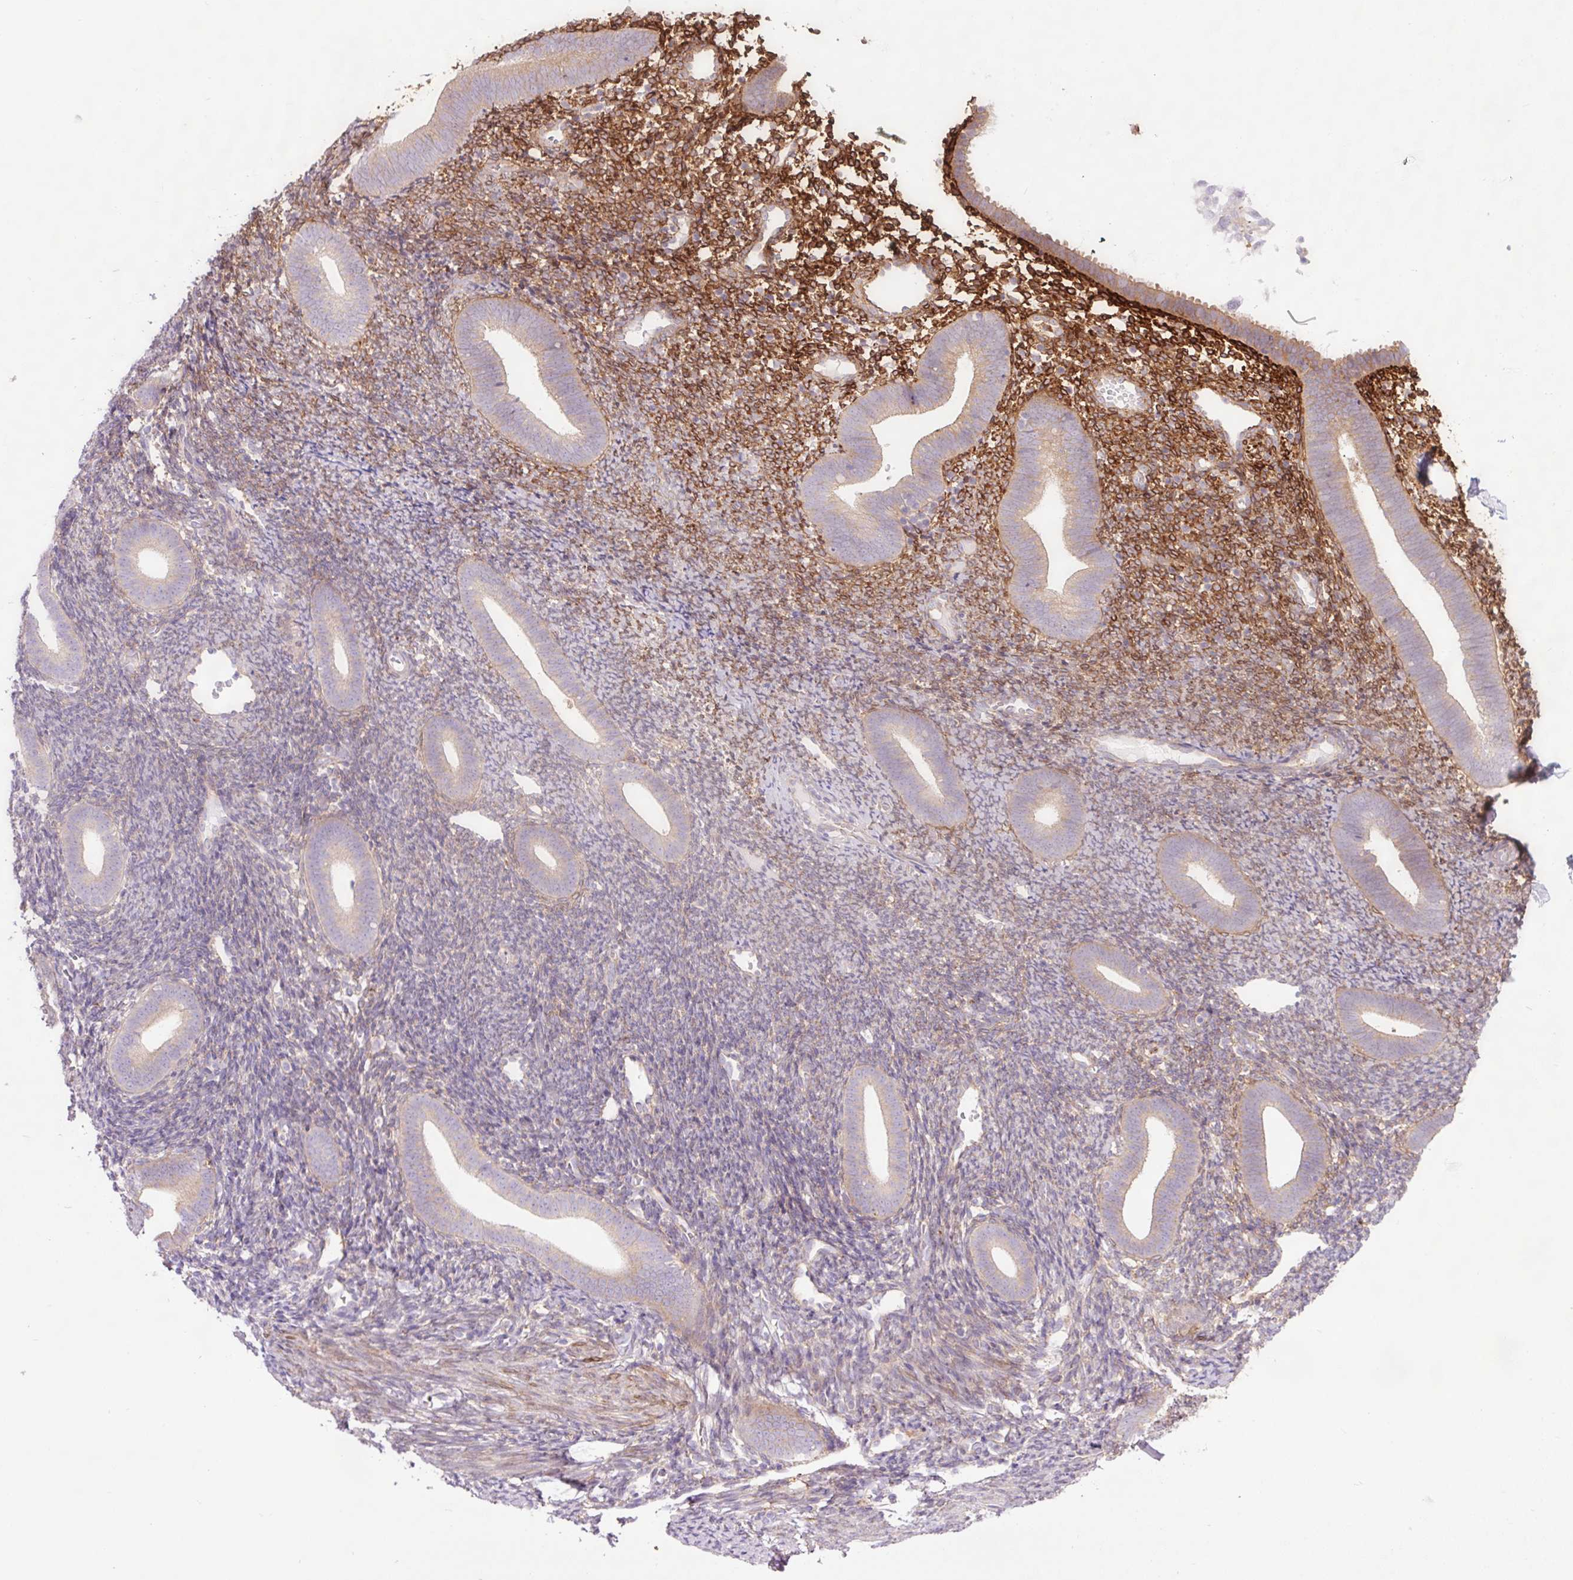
{"staining": {"intensity": "strong", "quantity": "<25%", "location": "cytoplasmic/membranous"}, "tissue": "endometrium", "cell_type": "Cells in endometrial stroma", "image_type": "normal", "snomed": [{"axis": "morphology", "description": "Normal tissue, NOS"}, {"axis": "topography", "description": "Endometrium"}], "caption": "Protein analysis of benign endometrium exhibits strong cytoplasmic/membranous positivity in about <25% of cells in endometrial stroma.", "gene": "SH2D6", "patient": {"sex": "female", "age": 39}}